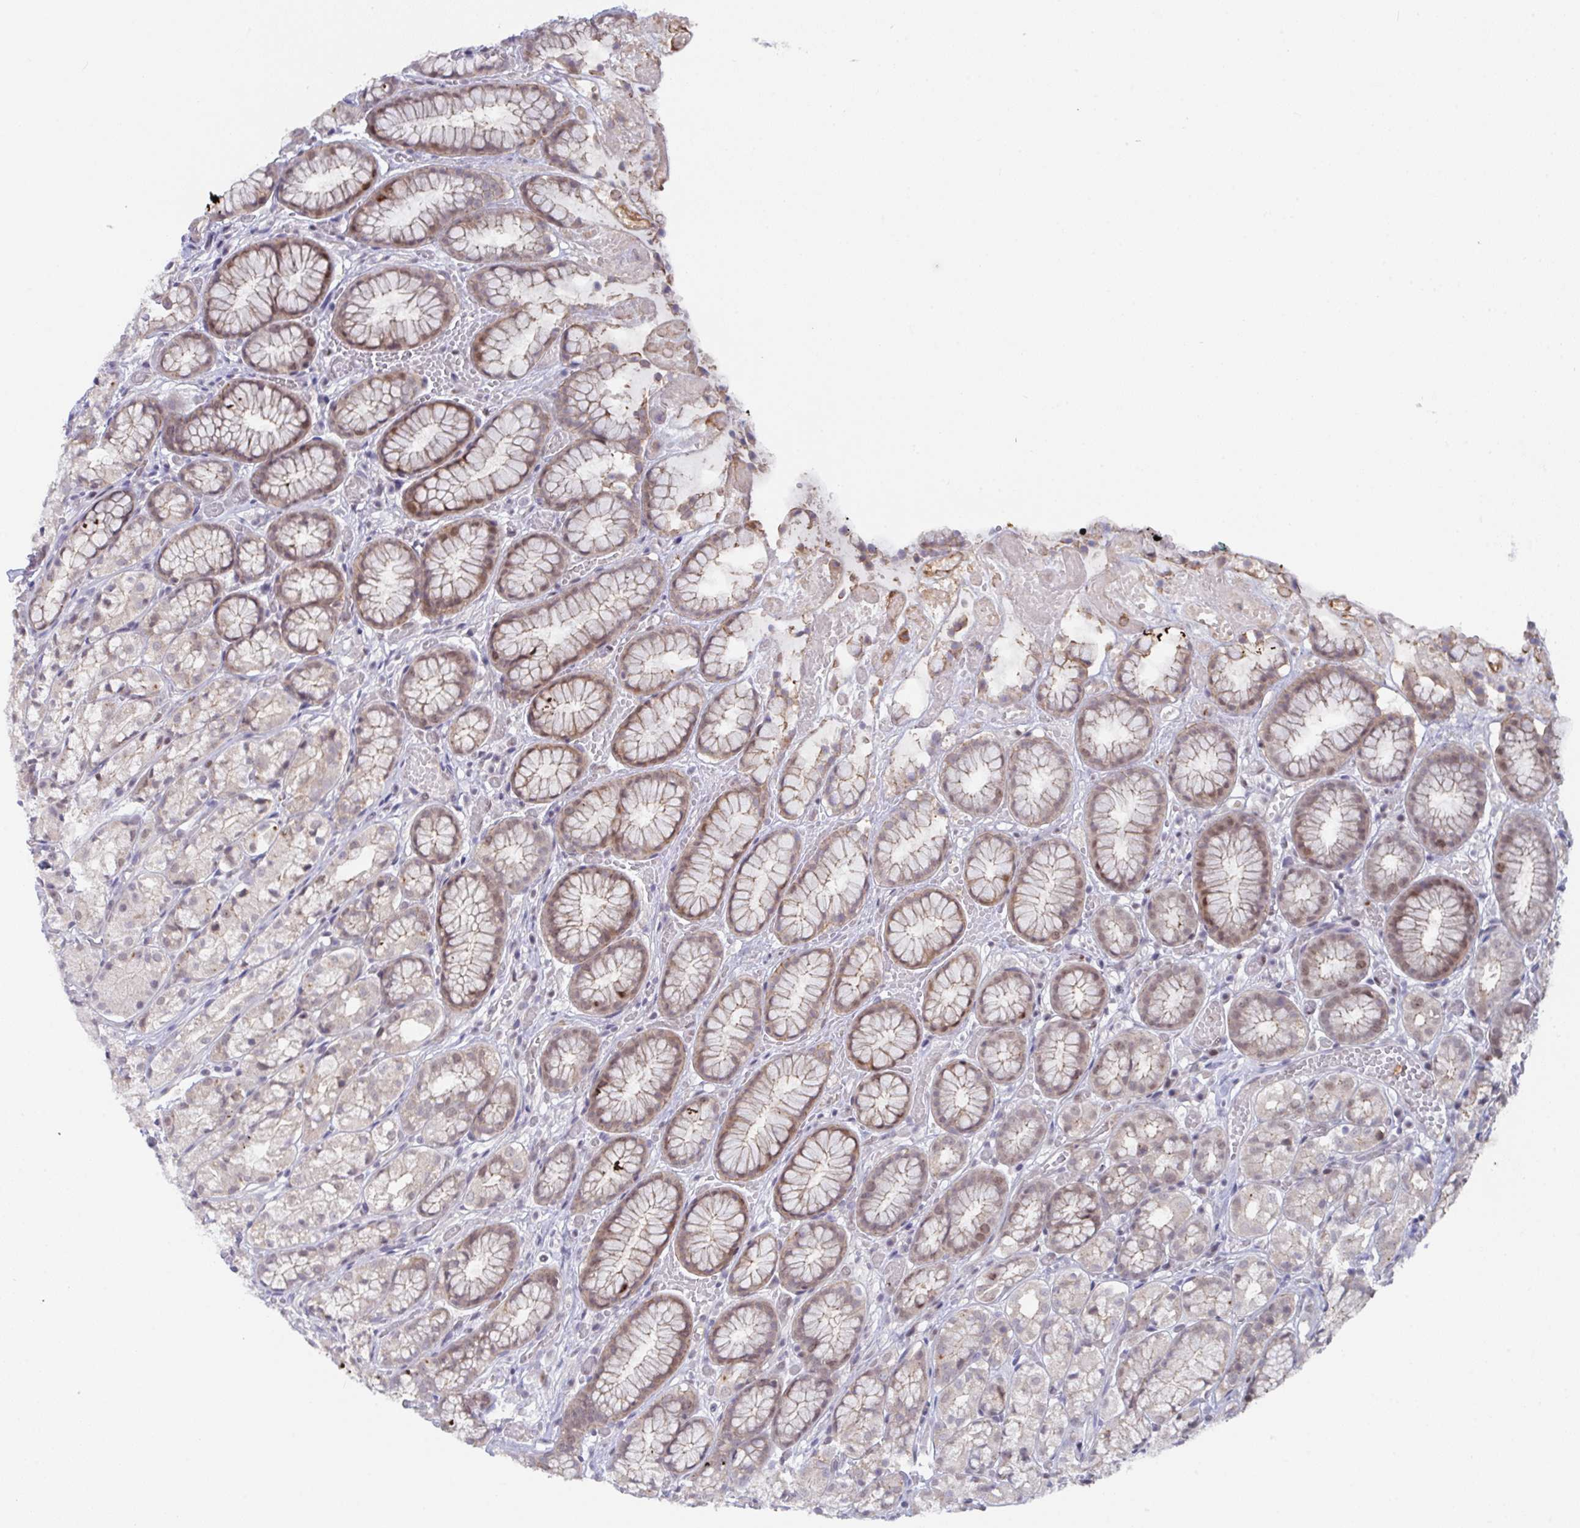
{"staining": {"intensity": "moderate", "quantity": "25%-75%", "location": "cytoplasmic/membranous,nuclear"}, "tissue": "stomach", "cell_type": "Glandular cells", "image_type": "normal", "snomed": [{"axis": "morphology", "description": "Normal tissue, NOS"}, {"axis": "topography", "description": "Smooth muscle"}, {"axis": "topography", "description": "Stomach"}], "caption": "An image of stomach stained for a protein demonstrates moderate cytoplasmic/membranous,nuclear brown staining in glandular cells. The staining is performed using DAB (3,3'-diaminobenzidine) brown chromogen to label protein expression. The nuclei are counter-stained blue using hematoxylin.", "gene": "RBM18", "patient": {"sex": "male", "age": 70}}